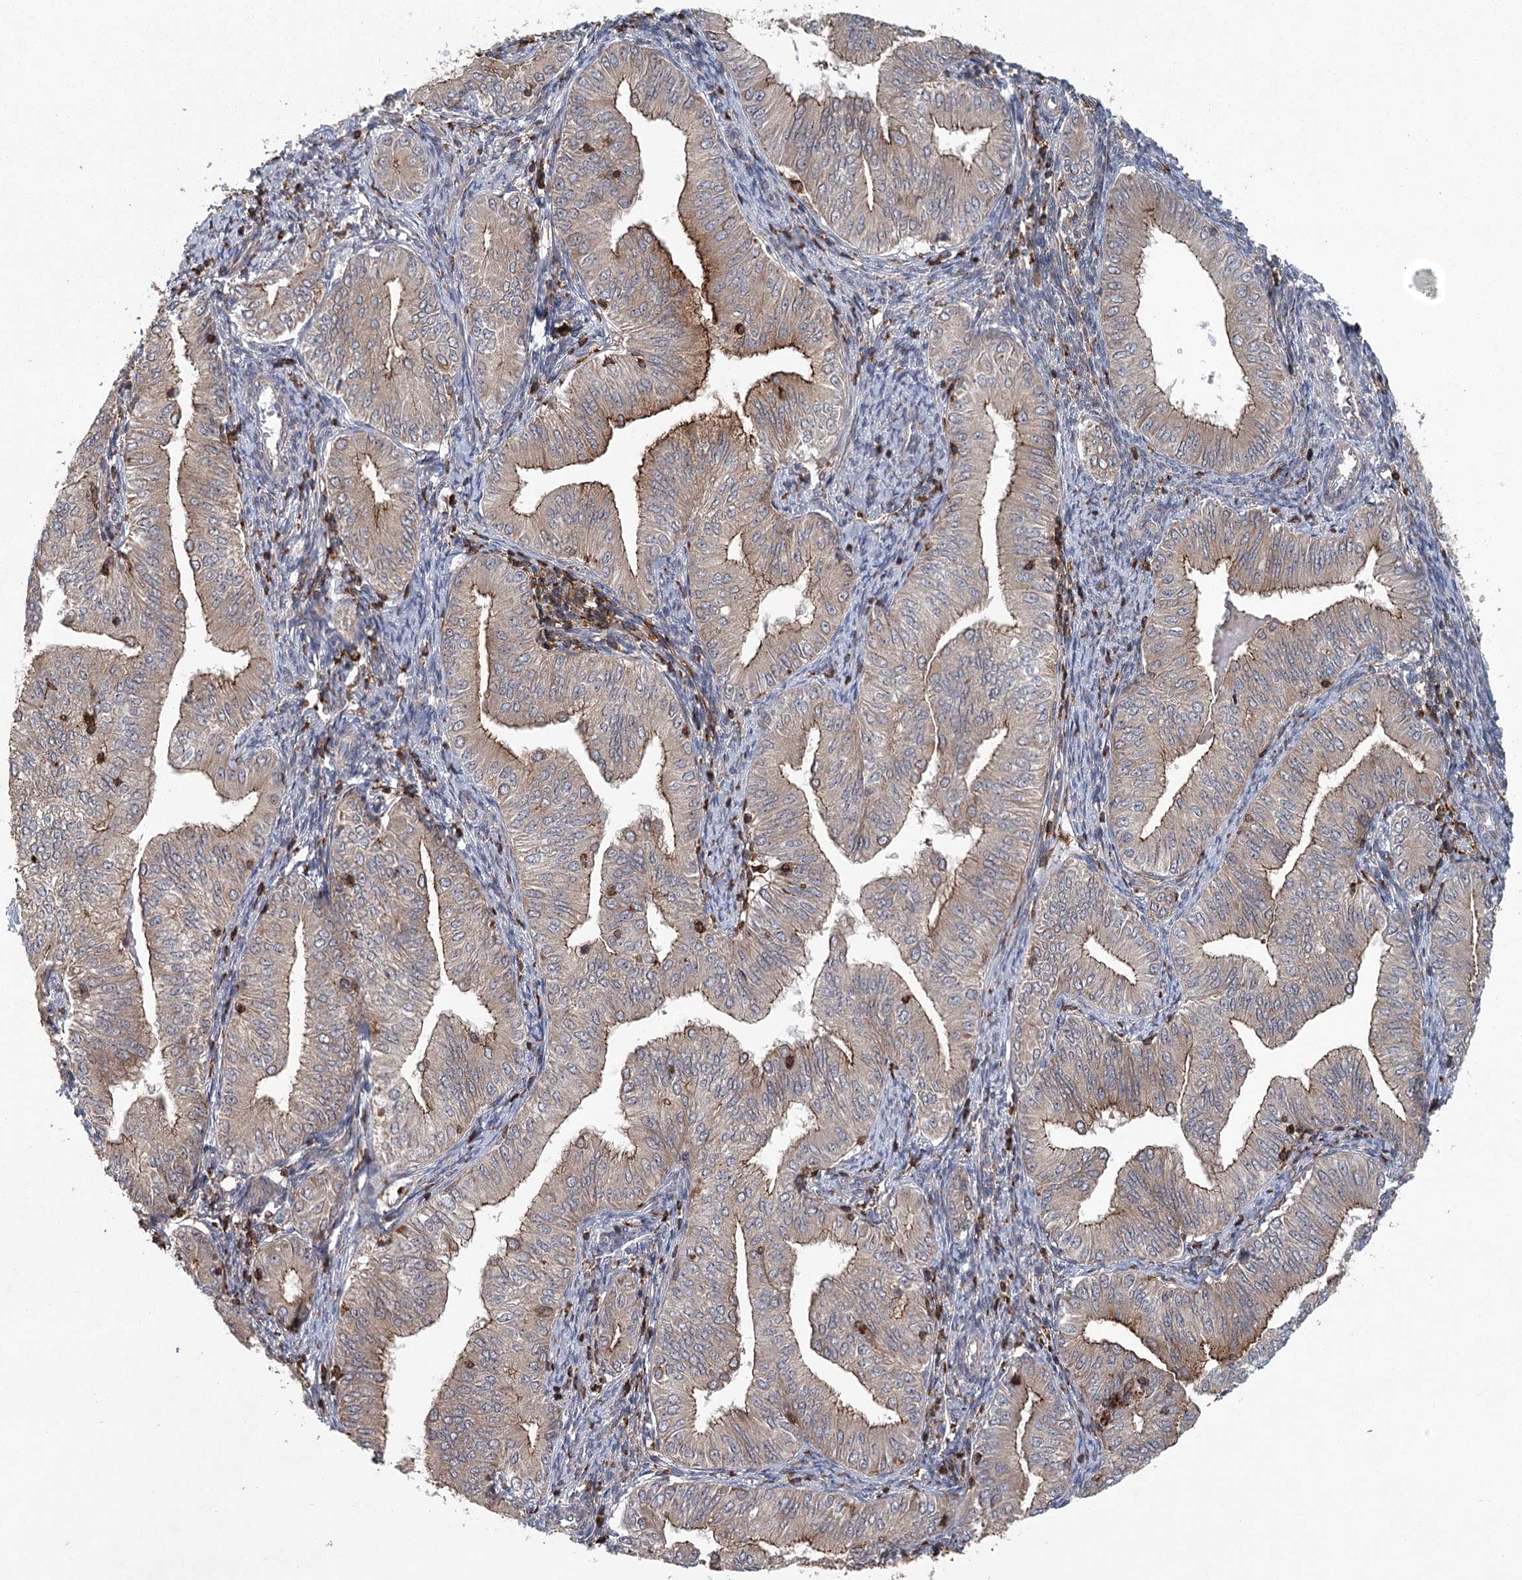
{"staining": {"intensity": "moderate", "quantity": ">75%", "location": "cytoplasmic/membranous"}, "tissue": "endometrial cancer", "cell_type": "Tumor cells", "image_type": "cancer", "snomed": [{"axis": "morphology", "description": "Normal tissue, NOS"}, {"axis": "morphology", "description": "Adenocarcinoma, NOS"}, {"axis": "topography", "description": "Endometrium"}], "caption": "Immunohistochemistry (IHC) photomicrograph of human adenocarcinoma (endometrial) stained for a protein (brown), which displays medium levels of moderate cytoplasmic/membranous staining in about >75% of tumor cells.", "gene": "PLEKHA7", "patient": {"sex": "female", "age": 53}}